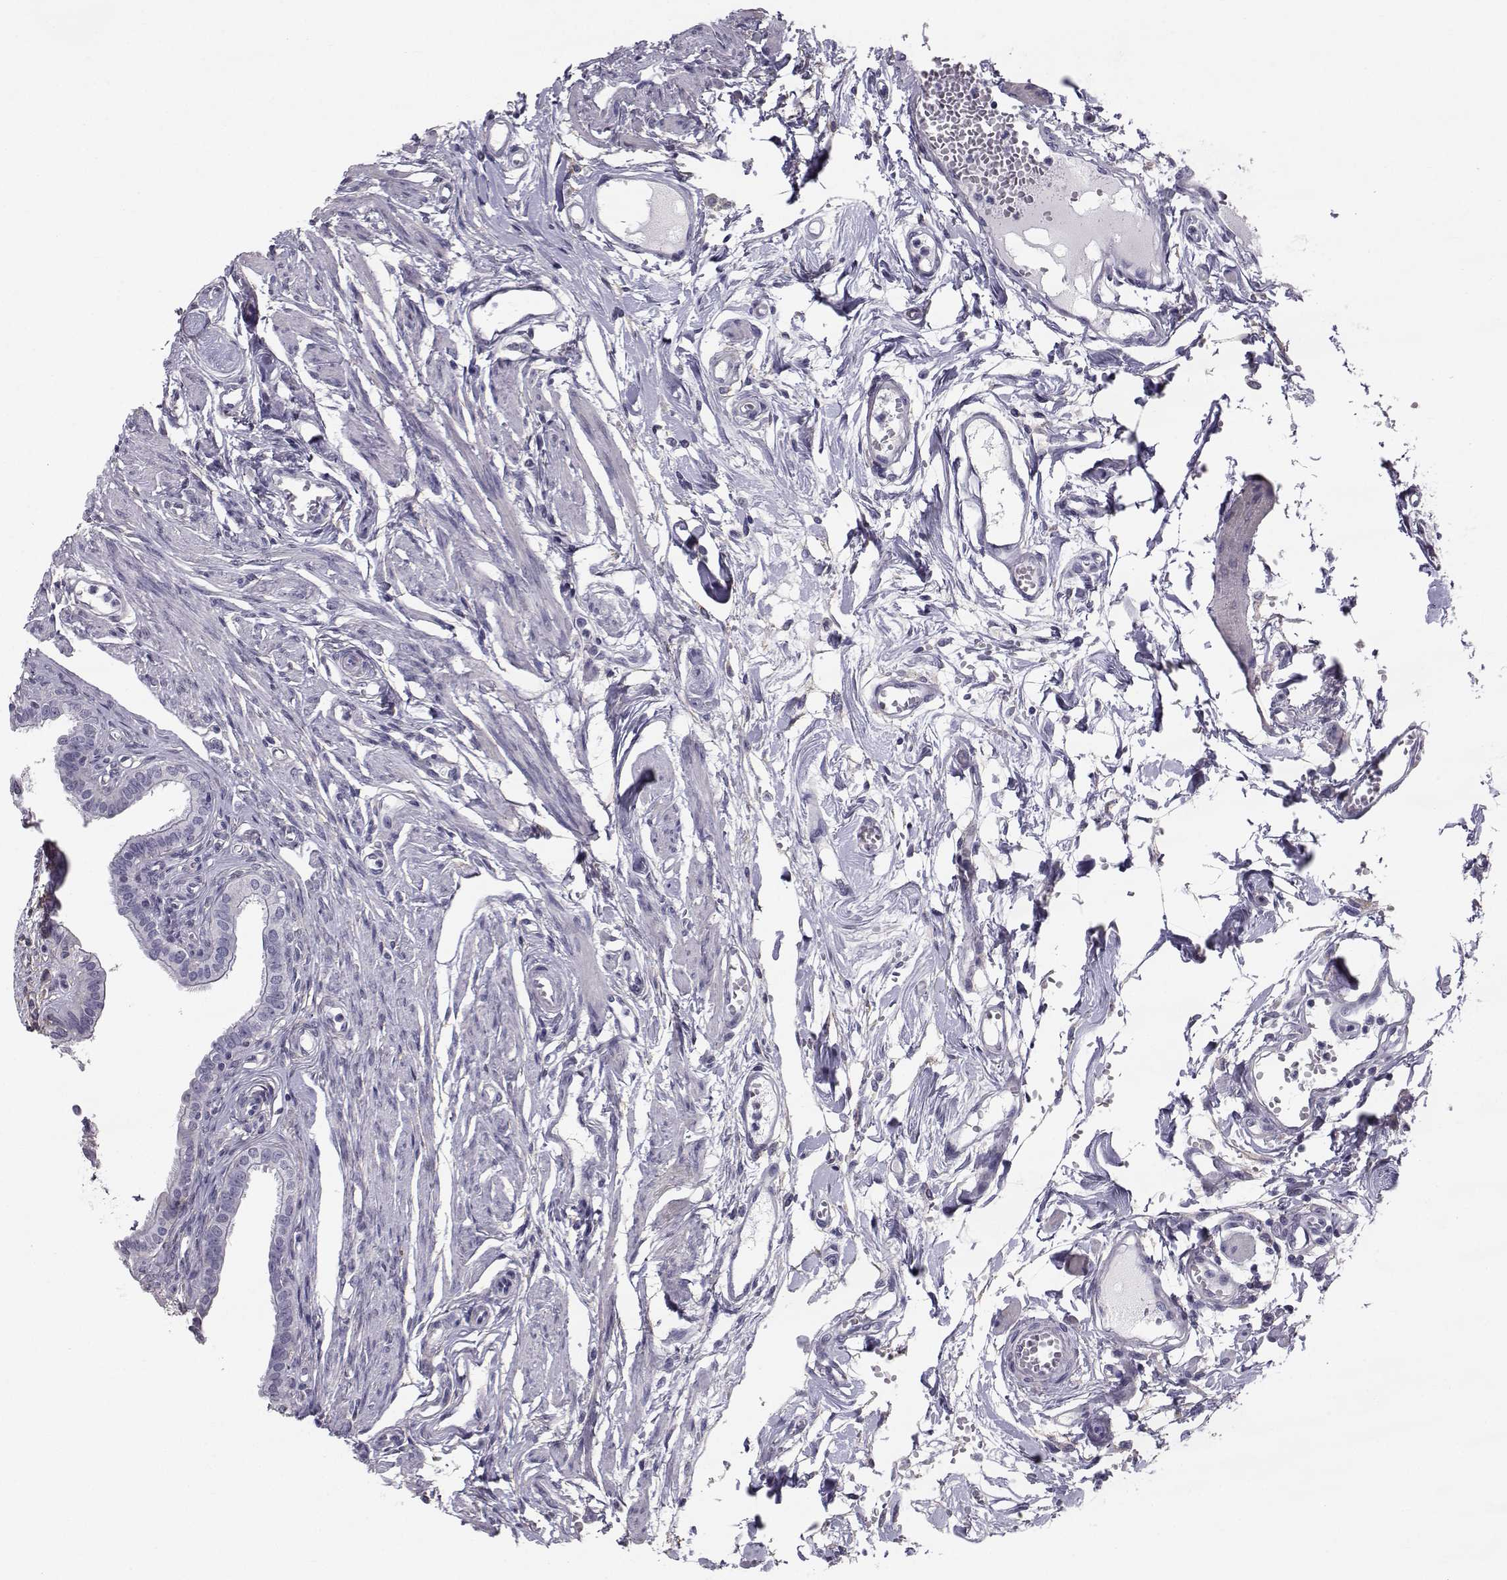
{"staining": {"intensity": "negative", "quantity": "none", "location": "none"}, "tissue": "fallopian tube", "cell_type": "Glandular cells", "image_type": "normal", "snomed": [{"axis": "morphology", "description": "Normal tissue, NOS"}, {"axis": "morphology", "description": "Carcinoma, endometroid"}, {"axis": "topography", "description": "Fallopian tube"}, {"axis": "topography", "description": "Ovary"}], "caption": "A high-resolution histopathology image shows IHC staining of benign fallopian tube, which reveals no significant positivity in glandular cells.", "gene": "SPDYE4", "patient": {"sex": "female", "age": 42}}